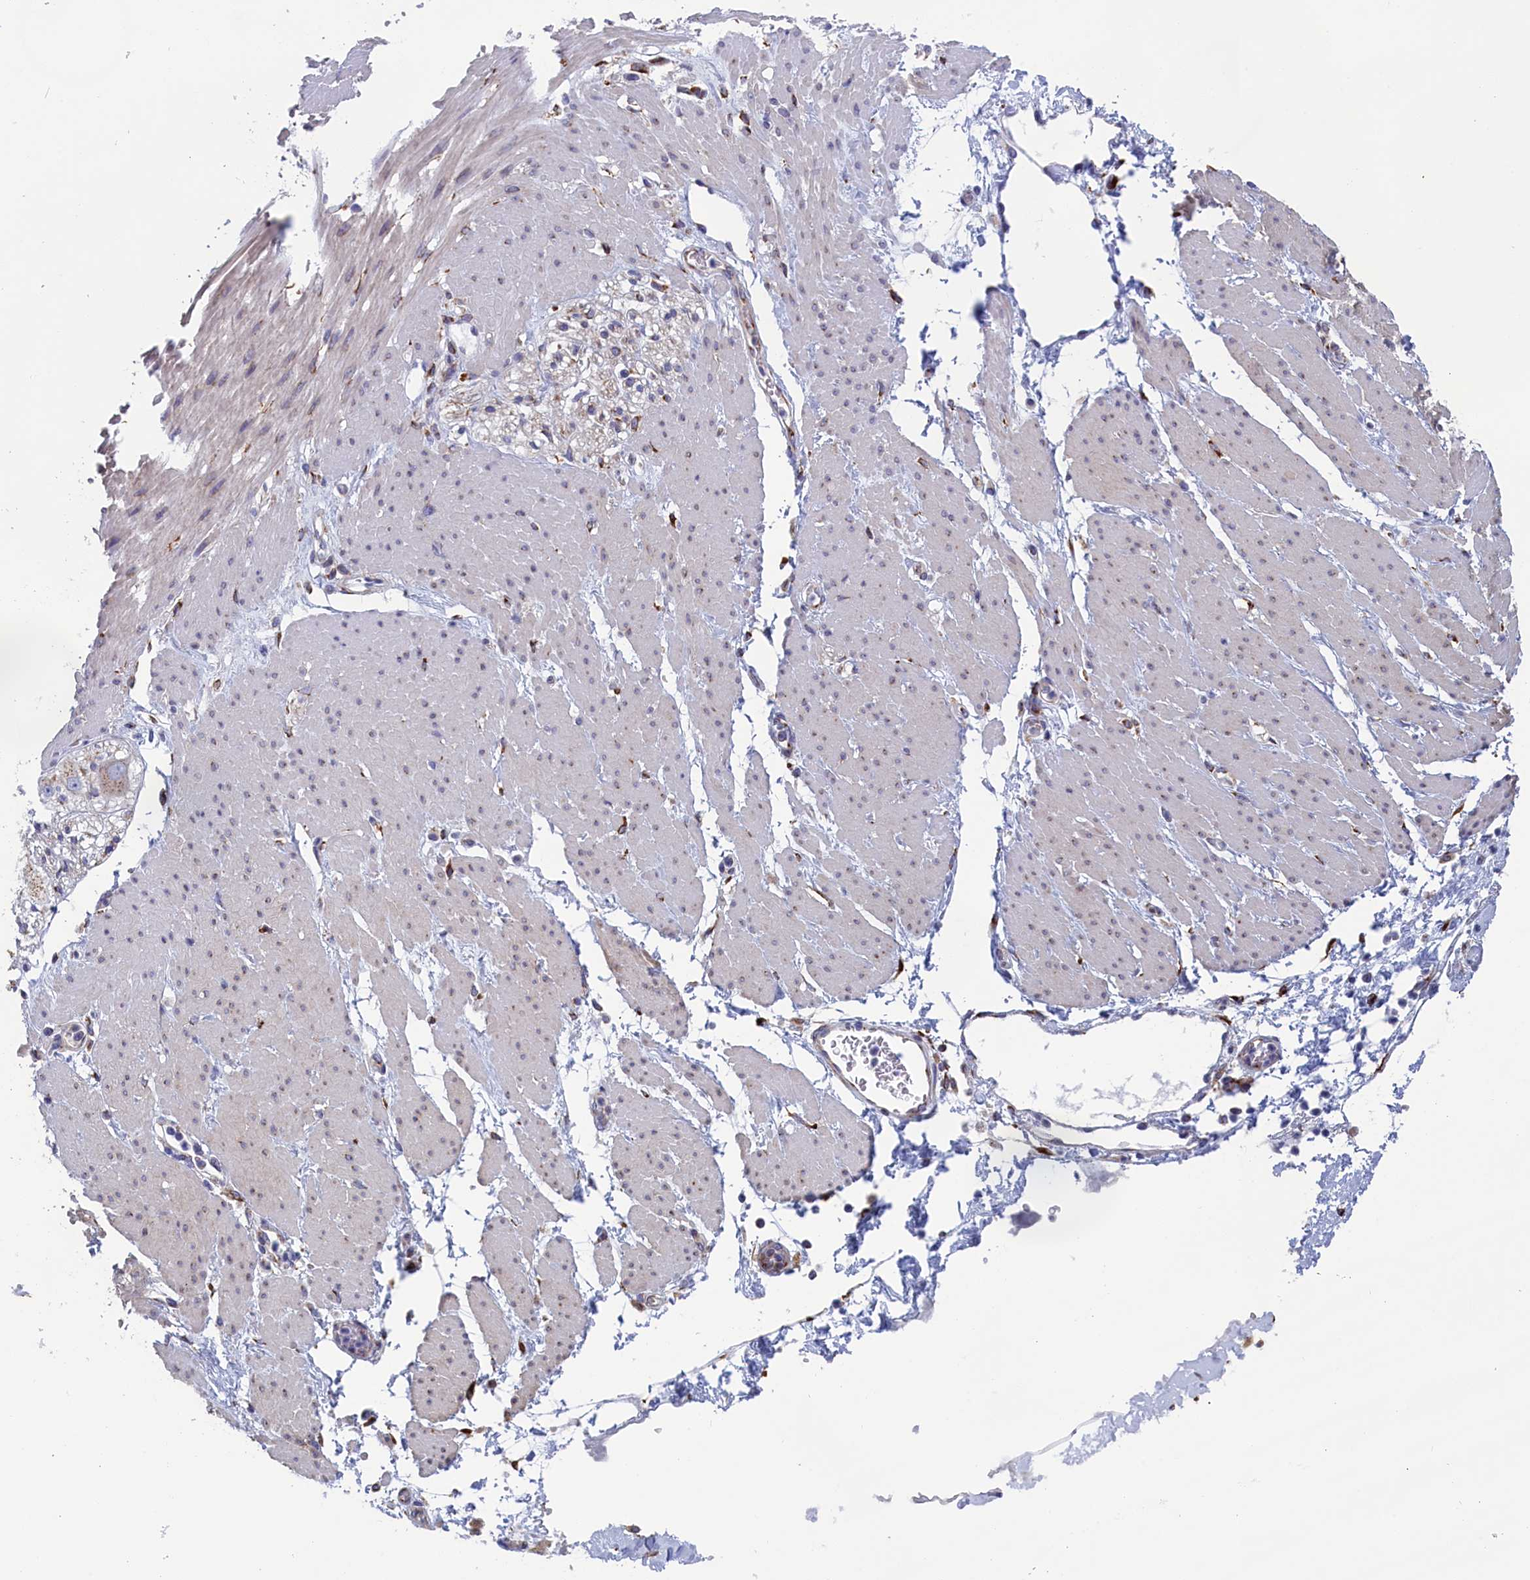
{"staining": {"intensity": "weak", "quantity": ">75%", "location": "cytoplasmic/membranous"}, "tissue": "adipose tissue", "cell_type": "Adipocytes", "image_type": "normal", "snomed": [{"axis": "morphology", "description": "Normal tissue, NOS"}, {"axis": "morphology", "description": "Adenocarcinoma, NOS"}, {"axis": "topography", "description": "Duodenum"}, {"axis": "topography", "description": "Peripheral nerve tissue"}], "caption": "A photomicrograph of human adipose tissue stained for a protein shows weak cytoplasmic/membranous brown staining in adipocytes.", "gene": "CCDC68", "patient": {"sex": "female", "age": 60}}